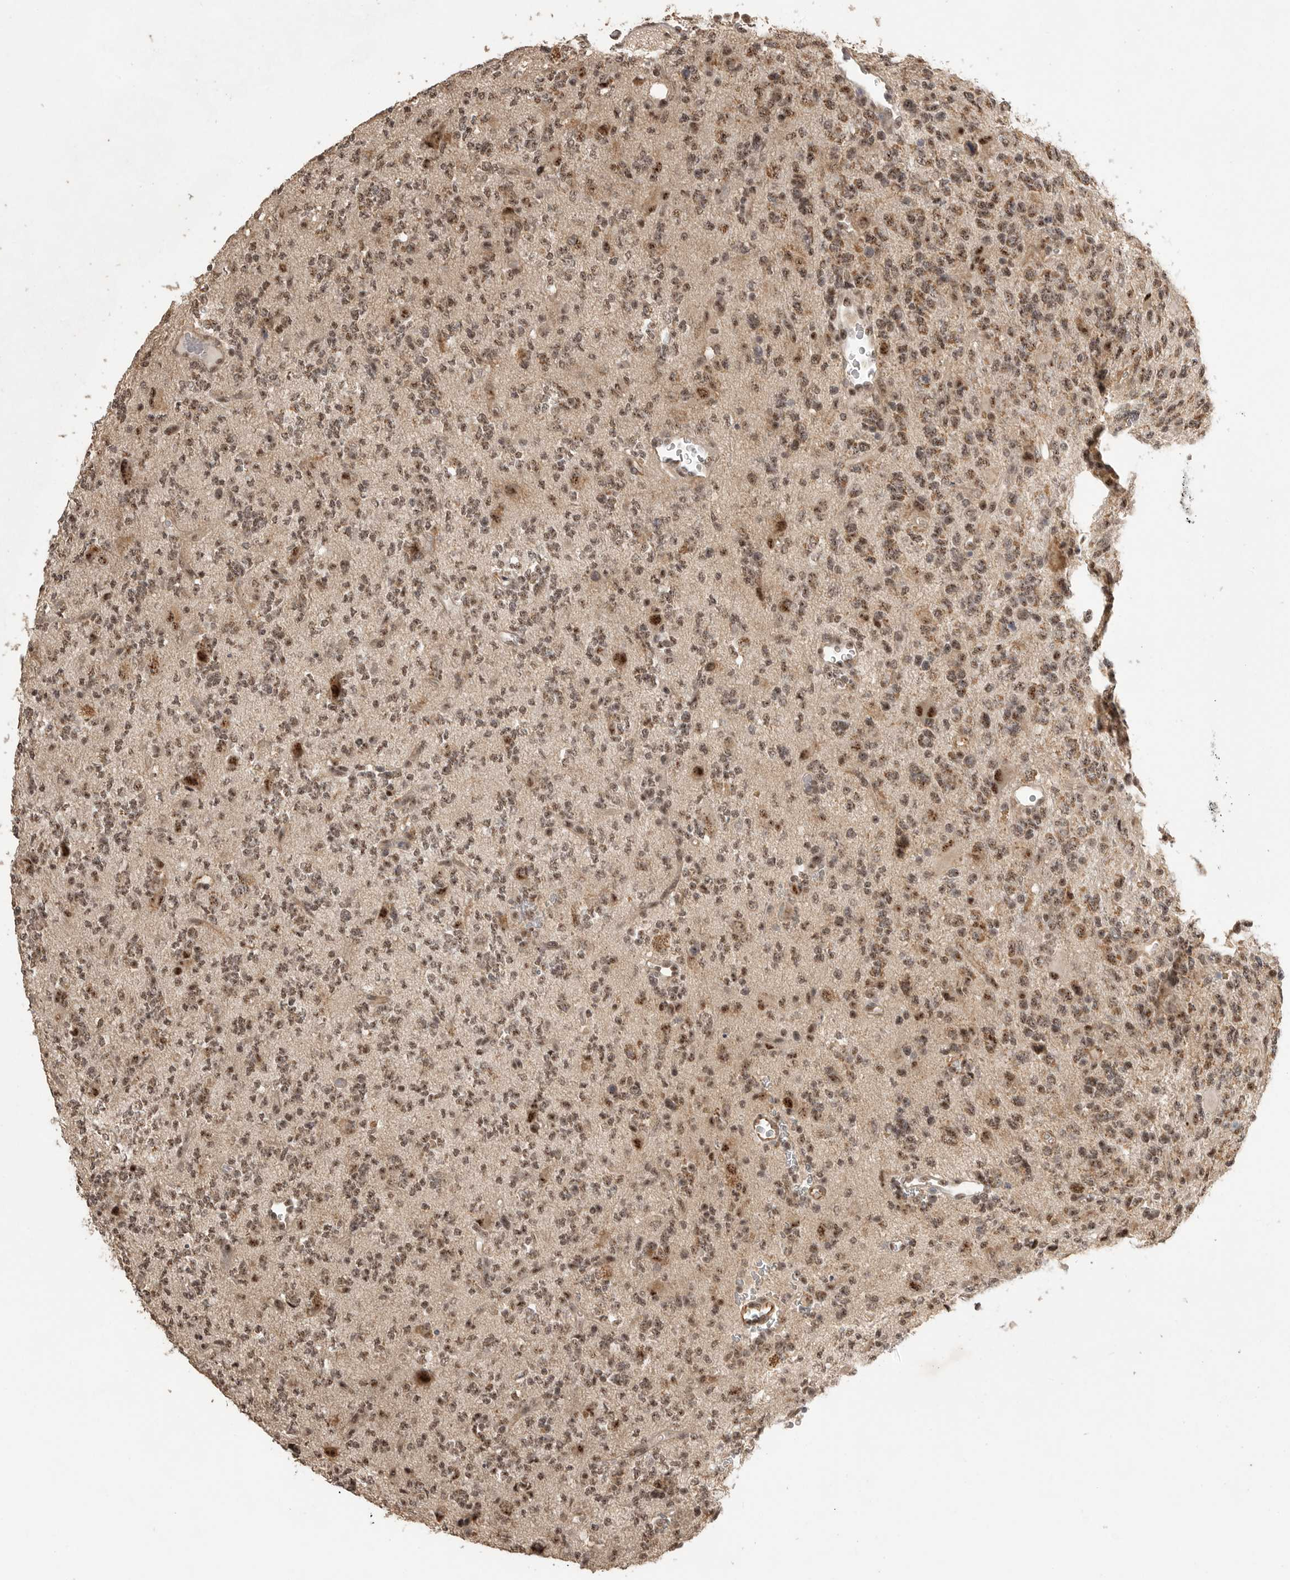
{"staining": {"intensity": "moderate", "quantity": ">75%", "location": "nuclear"}, "tissue": "glioma", "cell_type": "Tumor cells", "image_type": "cancer", "snomed": [{"axis": "morphology", "description": "Glioma, malignant, High grade"}, {"axis": "topography", "description": "Brain"}], "caption": "A medium amount of moderate nuclear expression is appreciated in approximately >75% of tumor cells in malignant glioma (high-grade) tissue.", "gene": "POMP", "patient": {"sex": "female", "age": 62}}